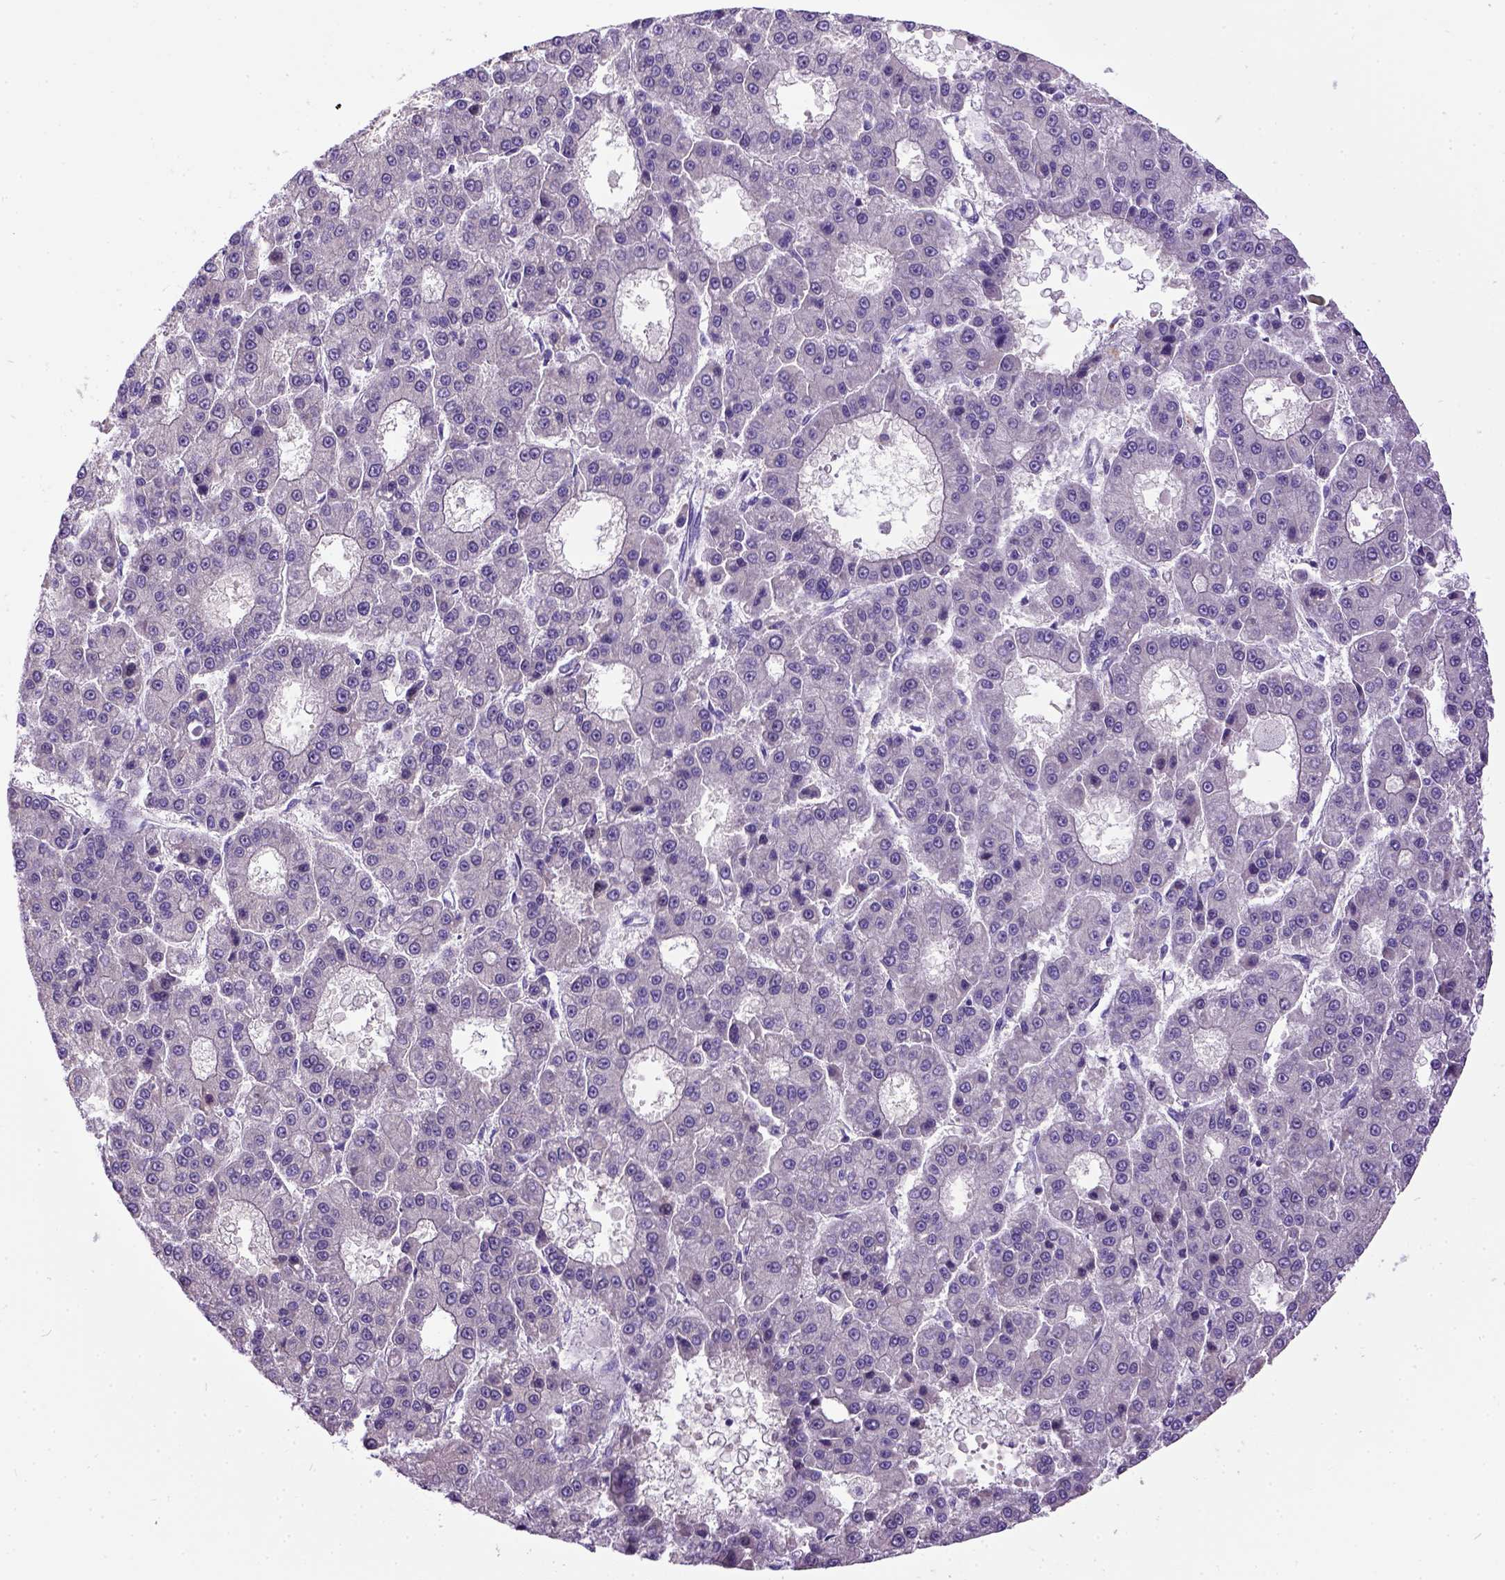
{"staining": {"intensity": "negative", "quantity": "none", "location": "none"}, "tissue": "liver cancer", "cell_type": "Tumor cells", "image_type": "cancer", "snomed": [{"axis": "morphology", "description": "Carcinoma, Hepatocellular, NOS"}, {"axis": "topography", "description": "Liver"}], "caption": "IHC of hepatocellular carcinoma (liver) exhibits no positivity in tumor cells.", "gene": "NEK5", "patient": {"sex": "male", "age": 70}}